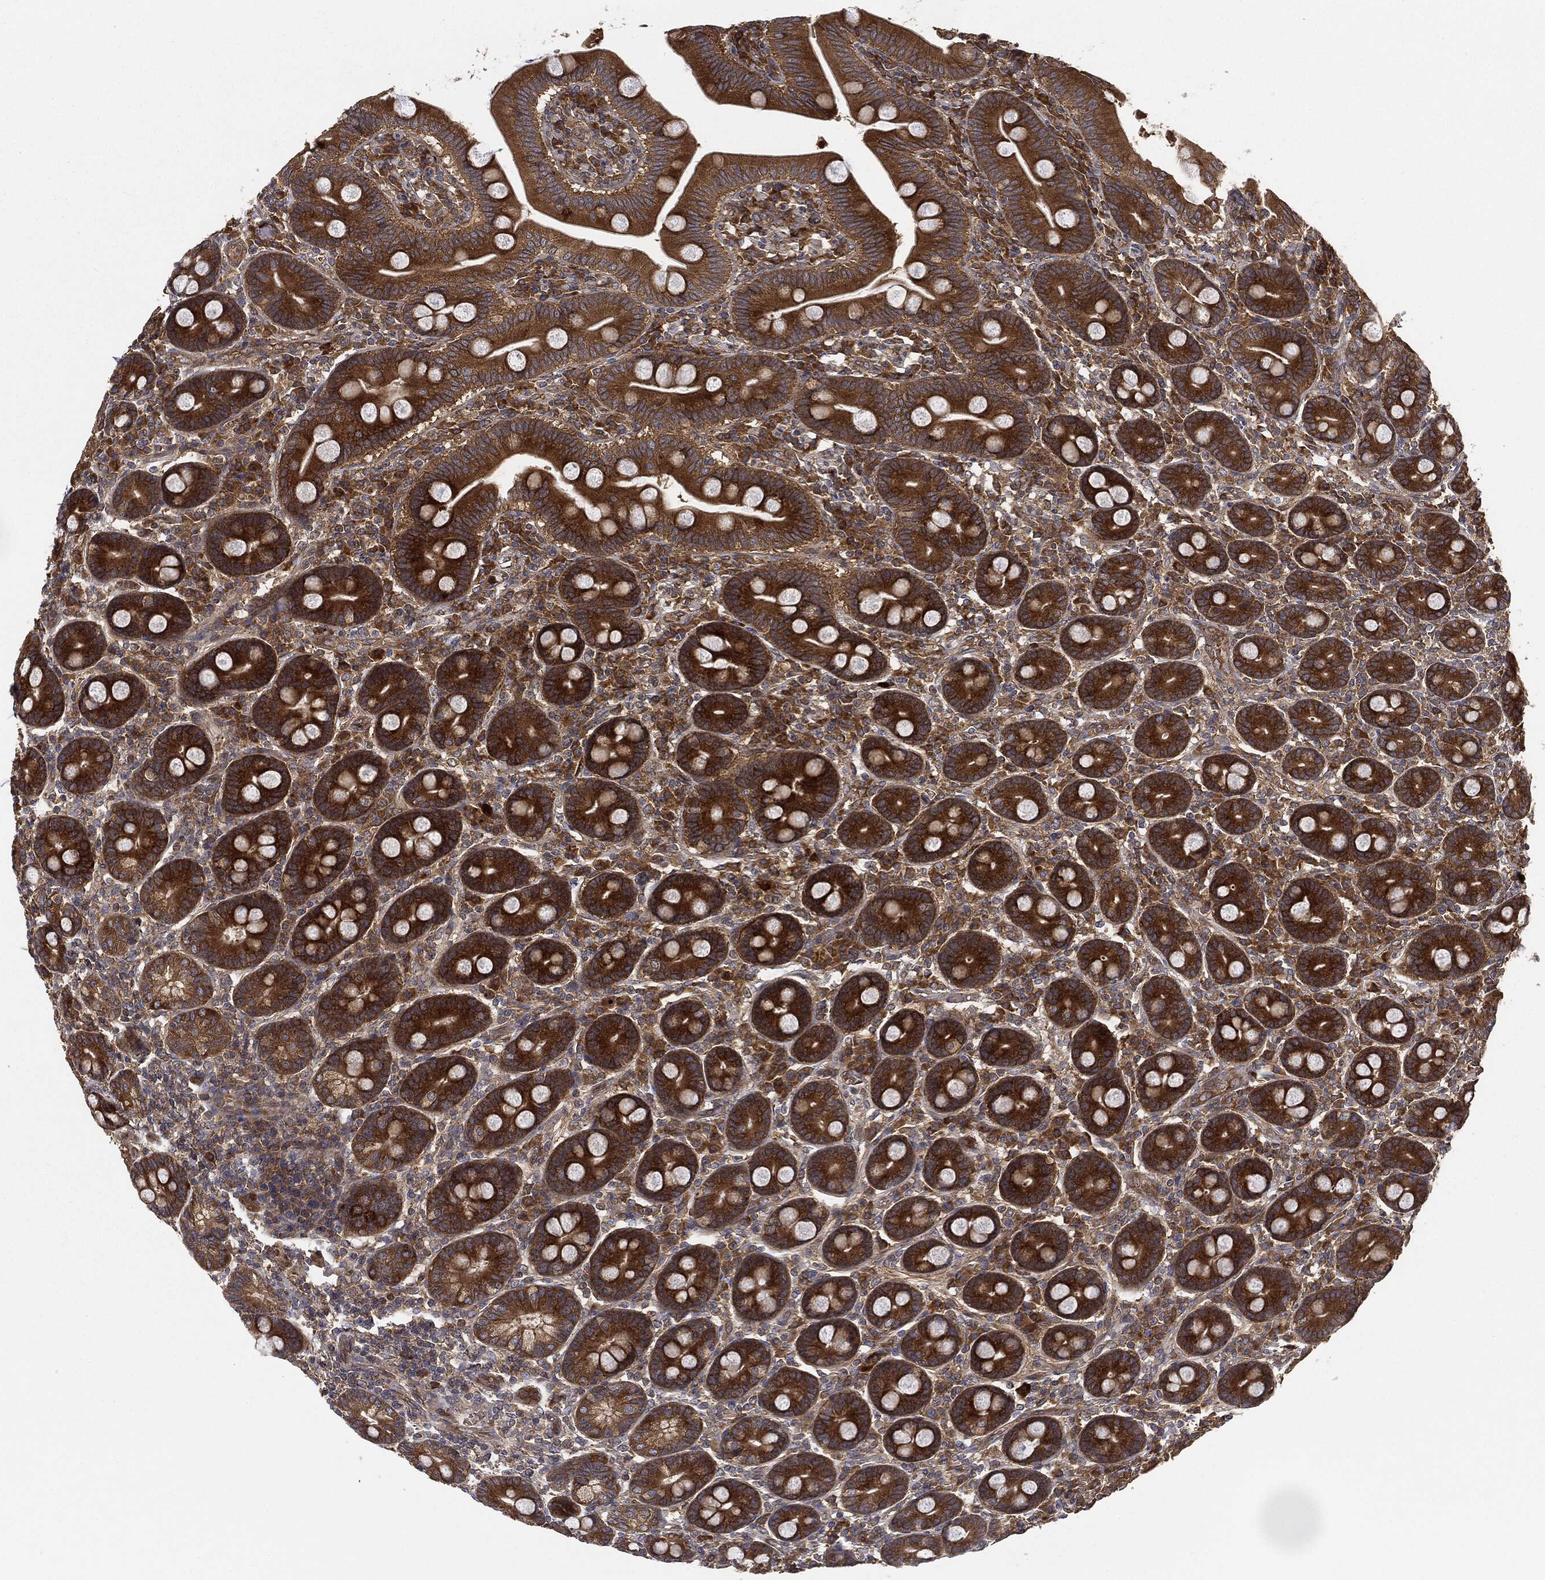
{"staining": {"intensity": "strong", "quantity": ">75%", "location": "cytoplasmic/membranous"}, "tissue": "duodenum", "cell_type": "Glandular cells", "image_type": "normal", "snomed": [{"axis": "morphology", "description": "Normal tissue, NOS"}, {"axis": "topography", "description": "Duodenum"}], "caption": "Immunohistochemistry (IHC) image of unremarkable duodenum: duodenum stained using IHC demonstrates high levels of strong protein expression localized specifically in the cytoplasmic/membranous of glandular cells, appearing as a cytoplasmic/membranous brown color.", "gene": "EIF2AK2", "patient": {"sex": "male", "age": 59}}